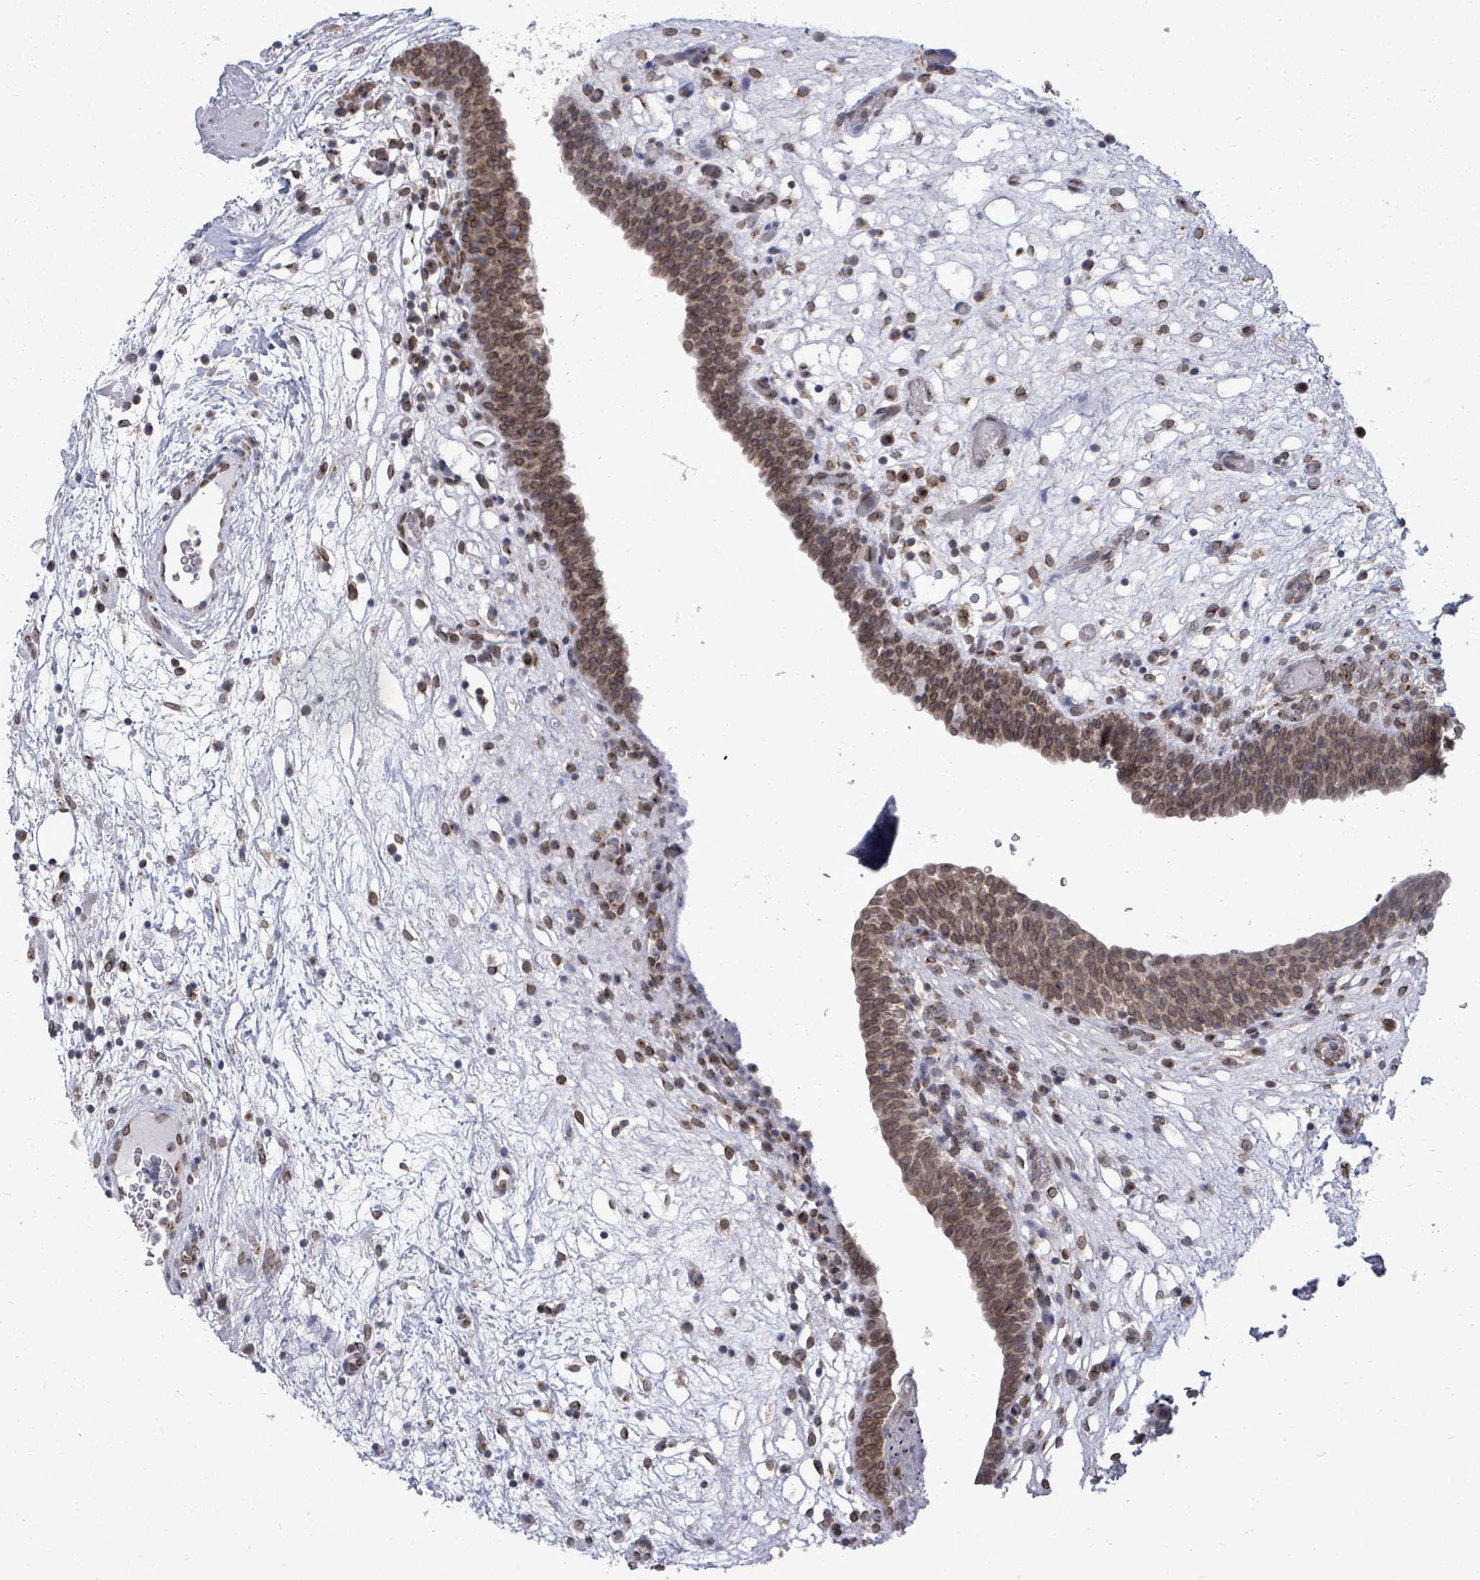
{"staining": {"intensity": "moderate", "quantity": ">75%", "location": "cytoplasmic/membranous,nuclear"}, "tissue": "urinary bladder", "cell_type": "Urothelial cells", "image_type": "normal", "snomed": [{"axis": "morphology", "description": "Normal tissue, NOS"}, {"axis": "topography", "description": "Urinary bladder"}], "caption": "Urinary bladder stained with a protein marker reveals moderate staining in urothelial cells.", "gene": "ARFGAP1", "patient": {"sex": "male", "age": 71}}